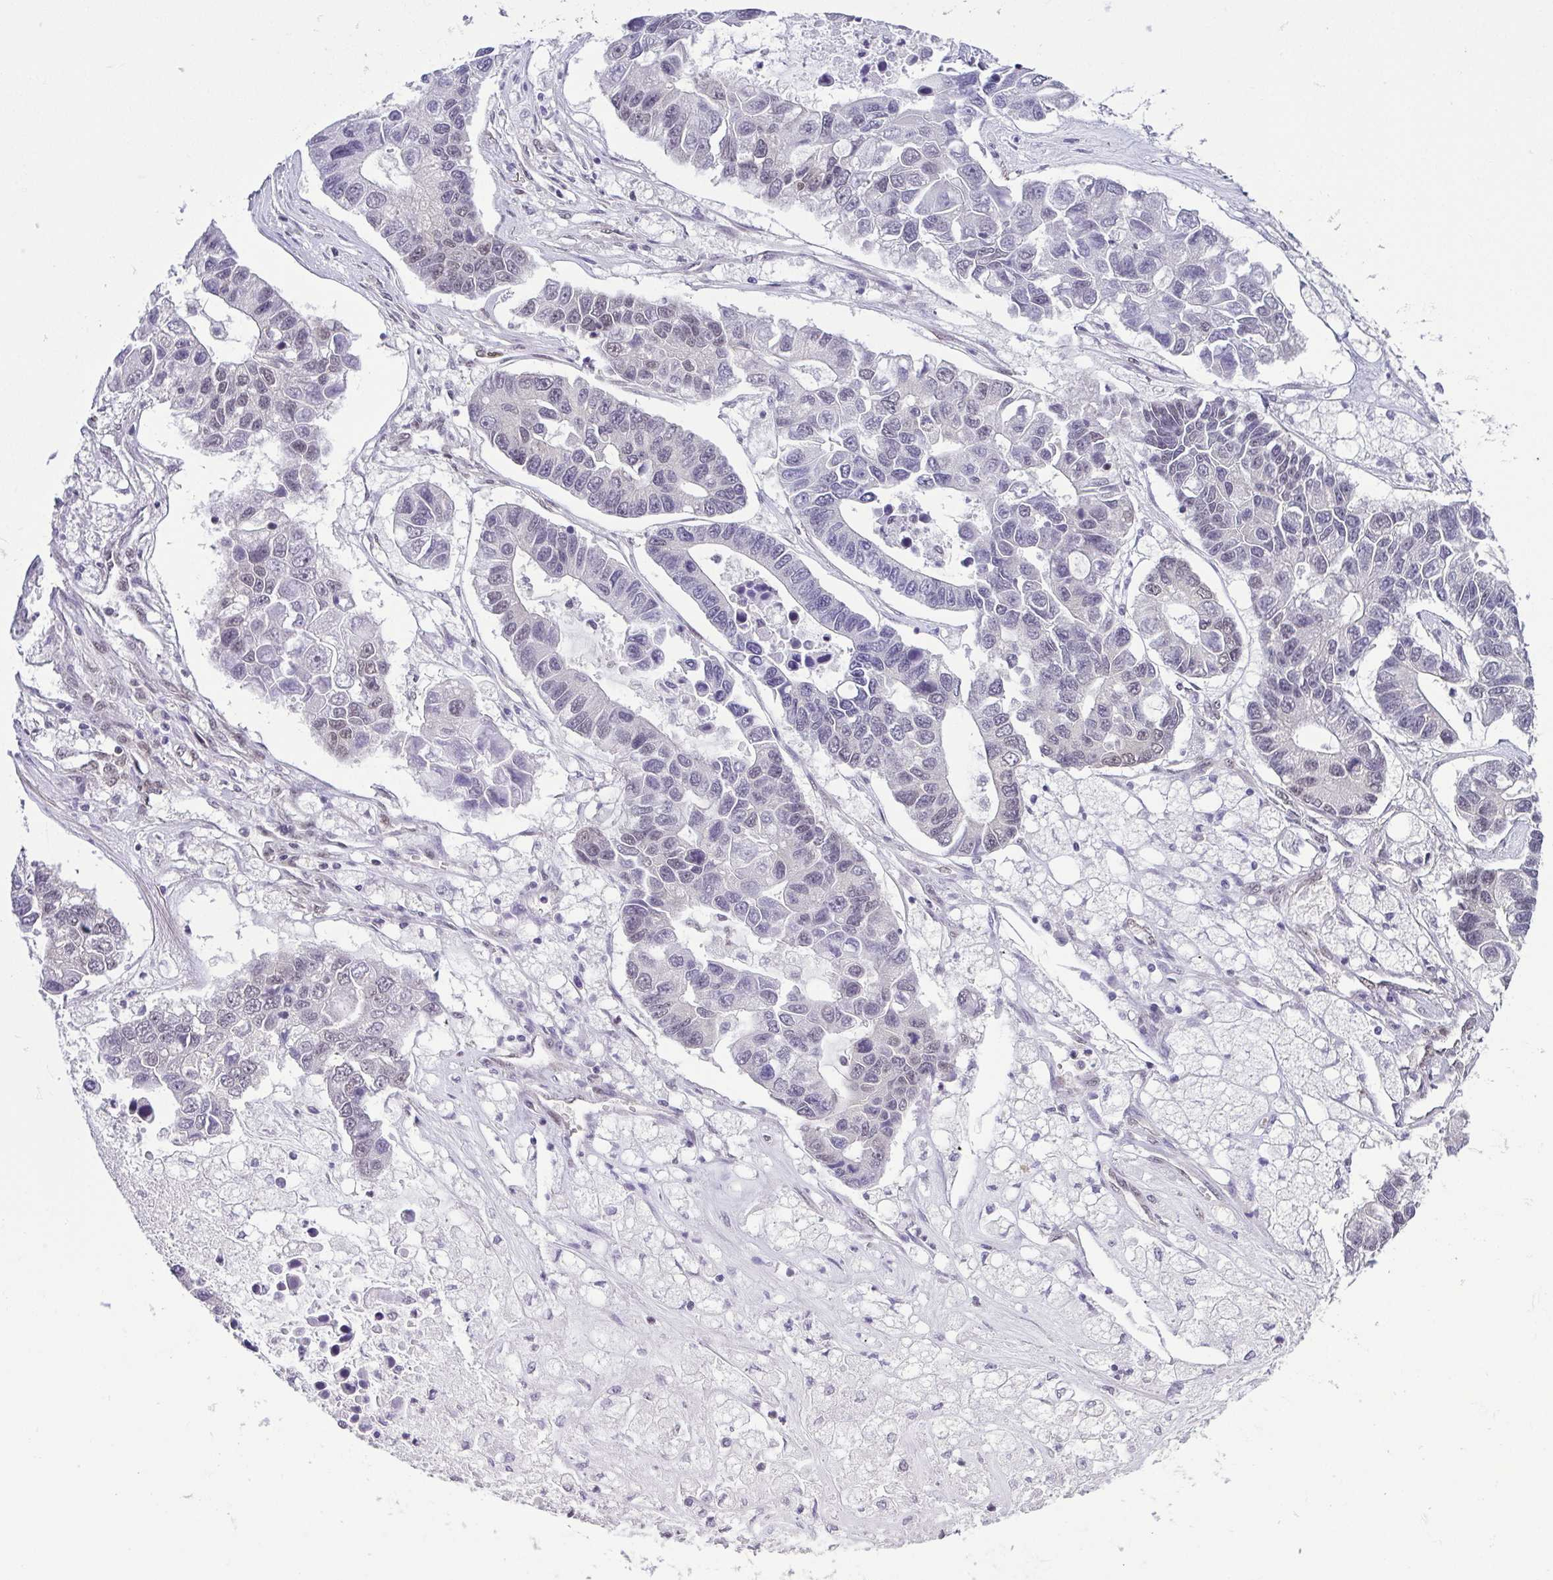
{"staining": {"intensity": "weak", "quantity": "<25%", "location": "nuclear"}, "tissue": "lung cancer", "cell_type": "Tumor cells", "image_type": "cancer", "snomed": [{"axis": "morphology", "description": "Adenocarcinoma, NOS"}, {"axis": "topography", "description": "Bronchus"}, {"axis": "topography", "description": "Lung"}], "caption": "There is no significant expression in tumor cells of lung cancer.", "gene": "RBM3", "patient": {"sex": "female", "age": 51}}